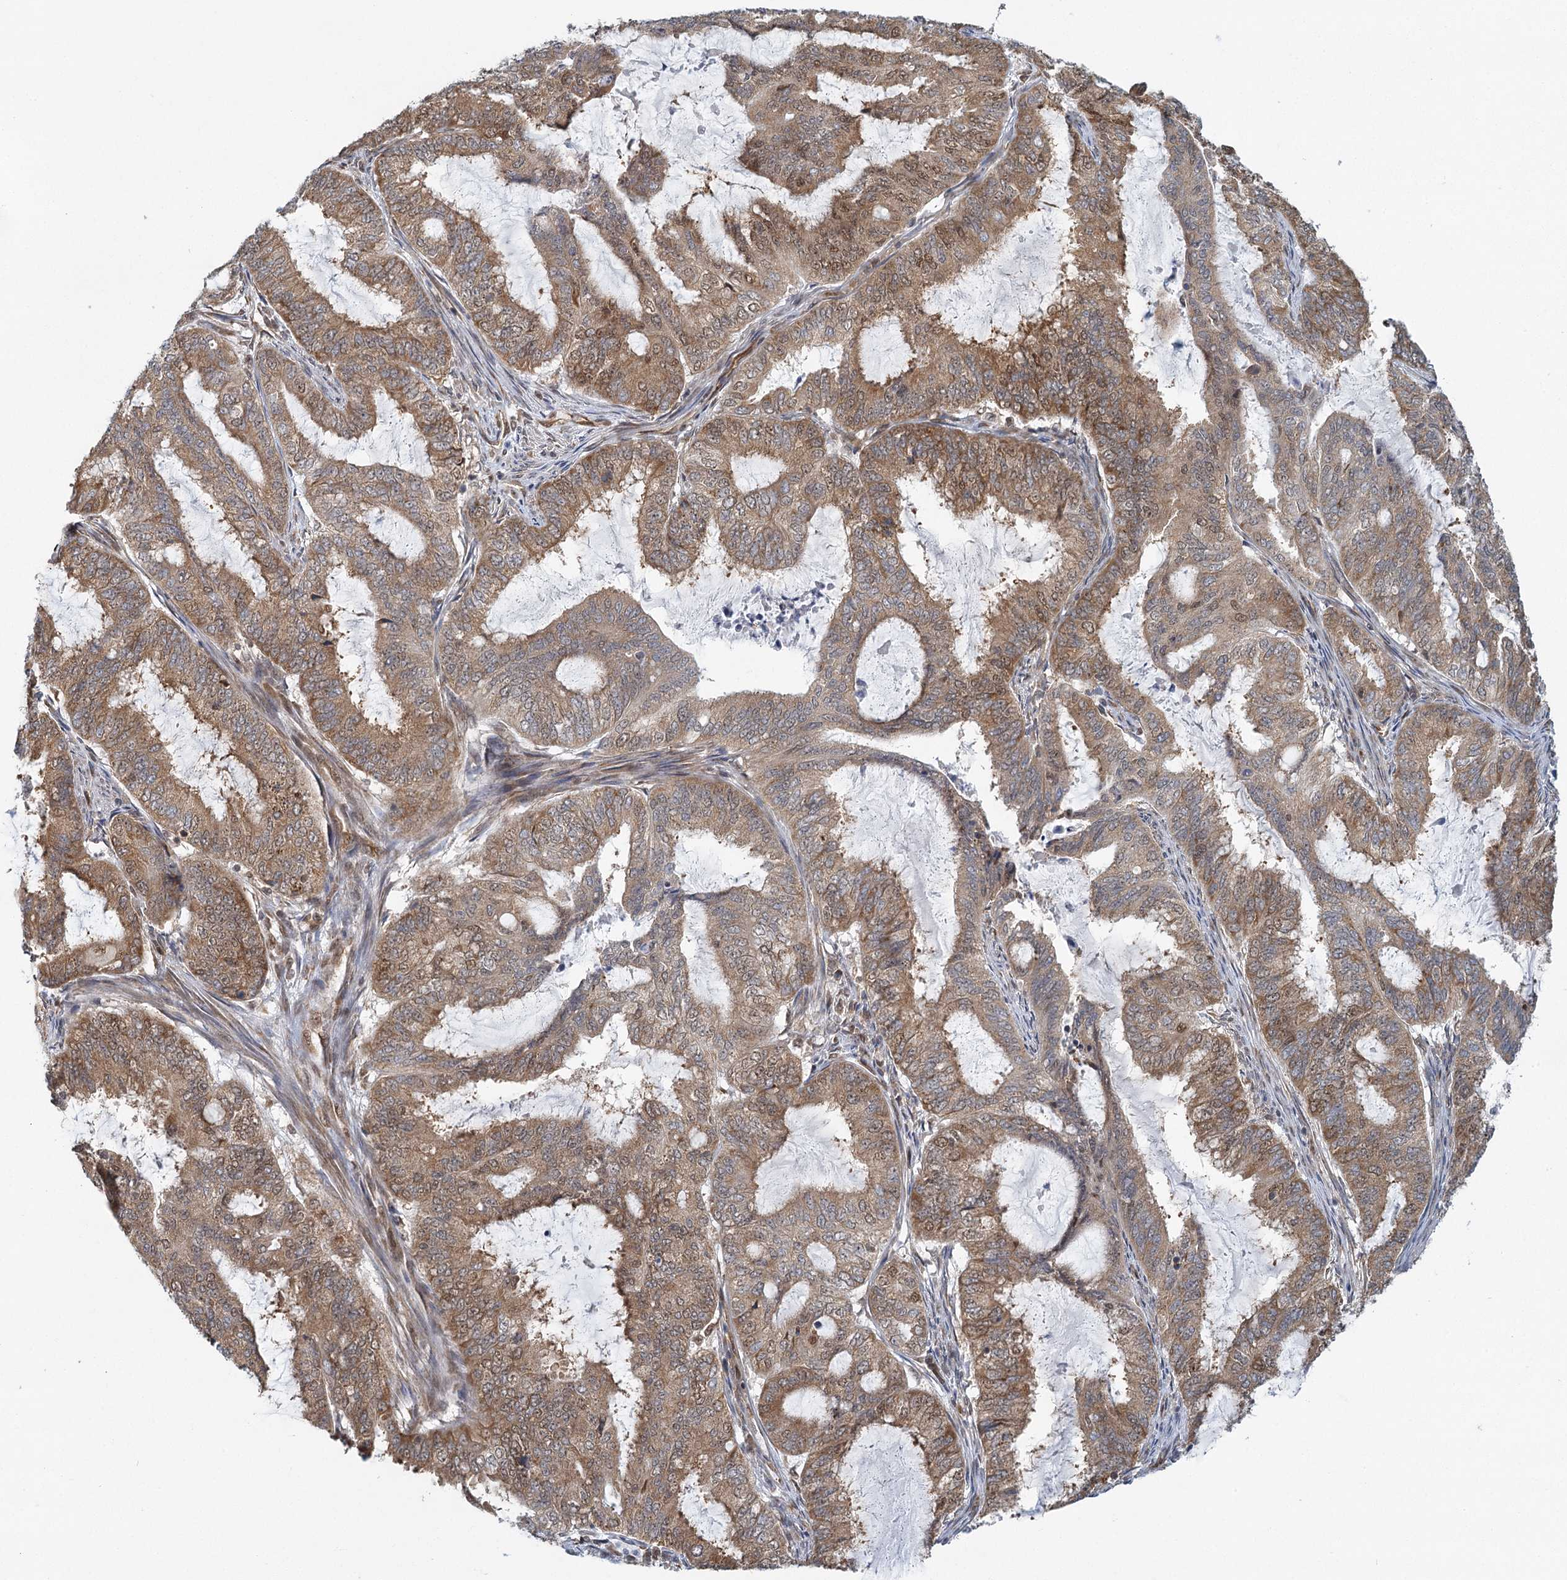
{"staining": {"intensity": "moderate", "quantity": ">75%", "location": "cytoplasmic/membranous,nuclear"}, "tissue": "endometrial cancer", "cell_type": "Tumor cells", "image_type": "cancer", "snomed": [{"axis": "morphology", "description": "Adenocarcinoma, NOS"}, {"axis": "topography", "description": "Endometrium"}], "caption": "Immunohistochemistry staining of endometrial adenocarcinoma, which shows medium levels of moderate cytoplasmic/membranous and nuclear expression in about >75% of tumor cells indicating moderate cytoplasmic/membranous and nuclear protein positivity. The staining was performed using DAB (brown) for protein detection and nuclei were counterstained in hematoxylin (blue).", "gene": "GPATCH11", "patient": {"sex": "female", "age": 51}}